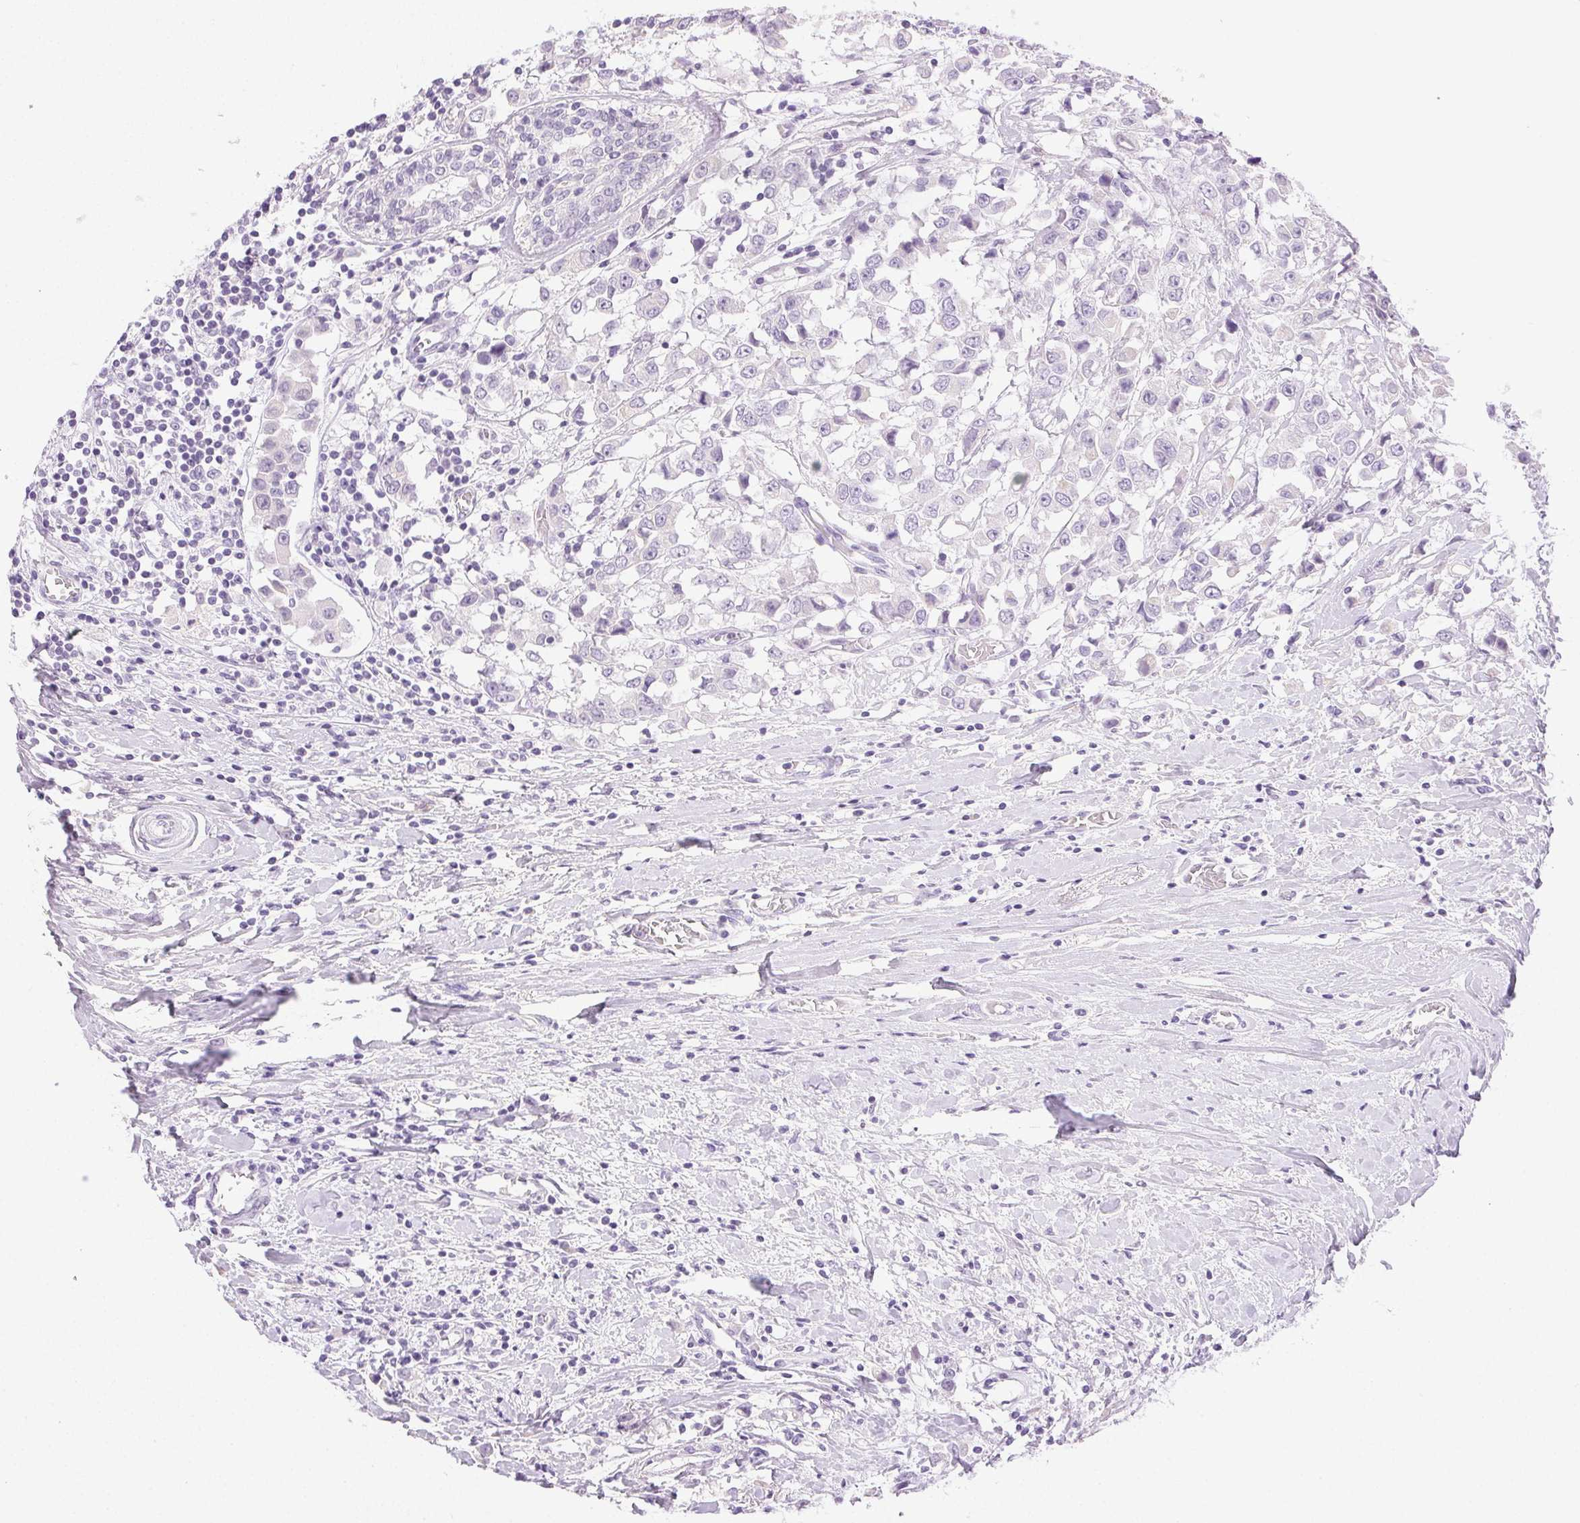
{"staining": {"intensity": "negative", "quantity": "none", "location": "none"}, "tissue": "breast cancer", "cell_type": "Tumor cells", "image_type": "cancer", "snomed": [{"axis": "morphology", "description": "Duct carcinoma"}, {"axis": "topography", "description": "Breast"}], "caption": "Tumor cells are negative for brown protein staining in infiltrating ductal carcinoma (breast). (Brightfield microscopy of DAB immunohistochemistry (IHC) at high magnification).", "gene": "EMX2", "patient": {"sex": "female", "age": 61}}